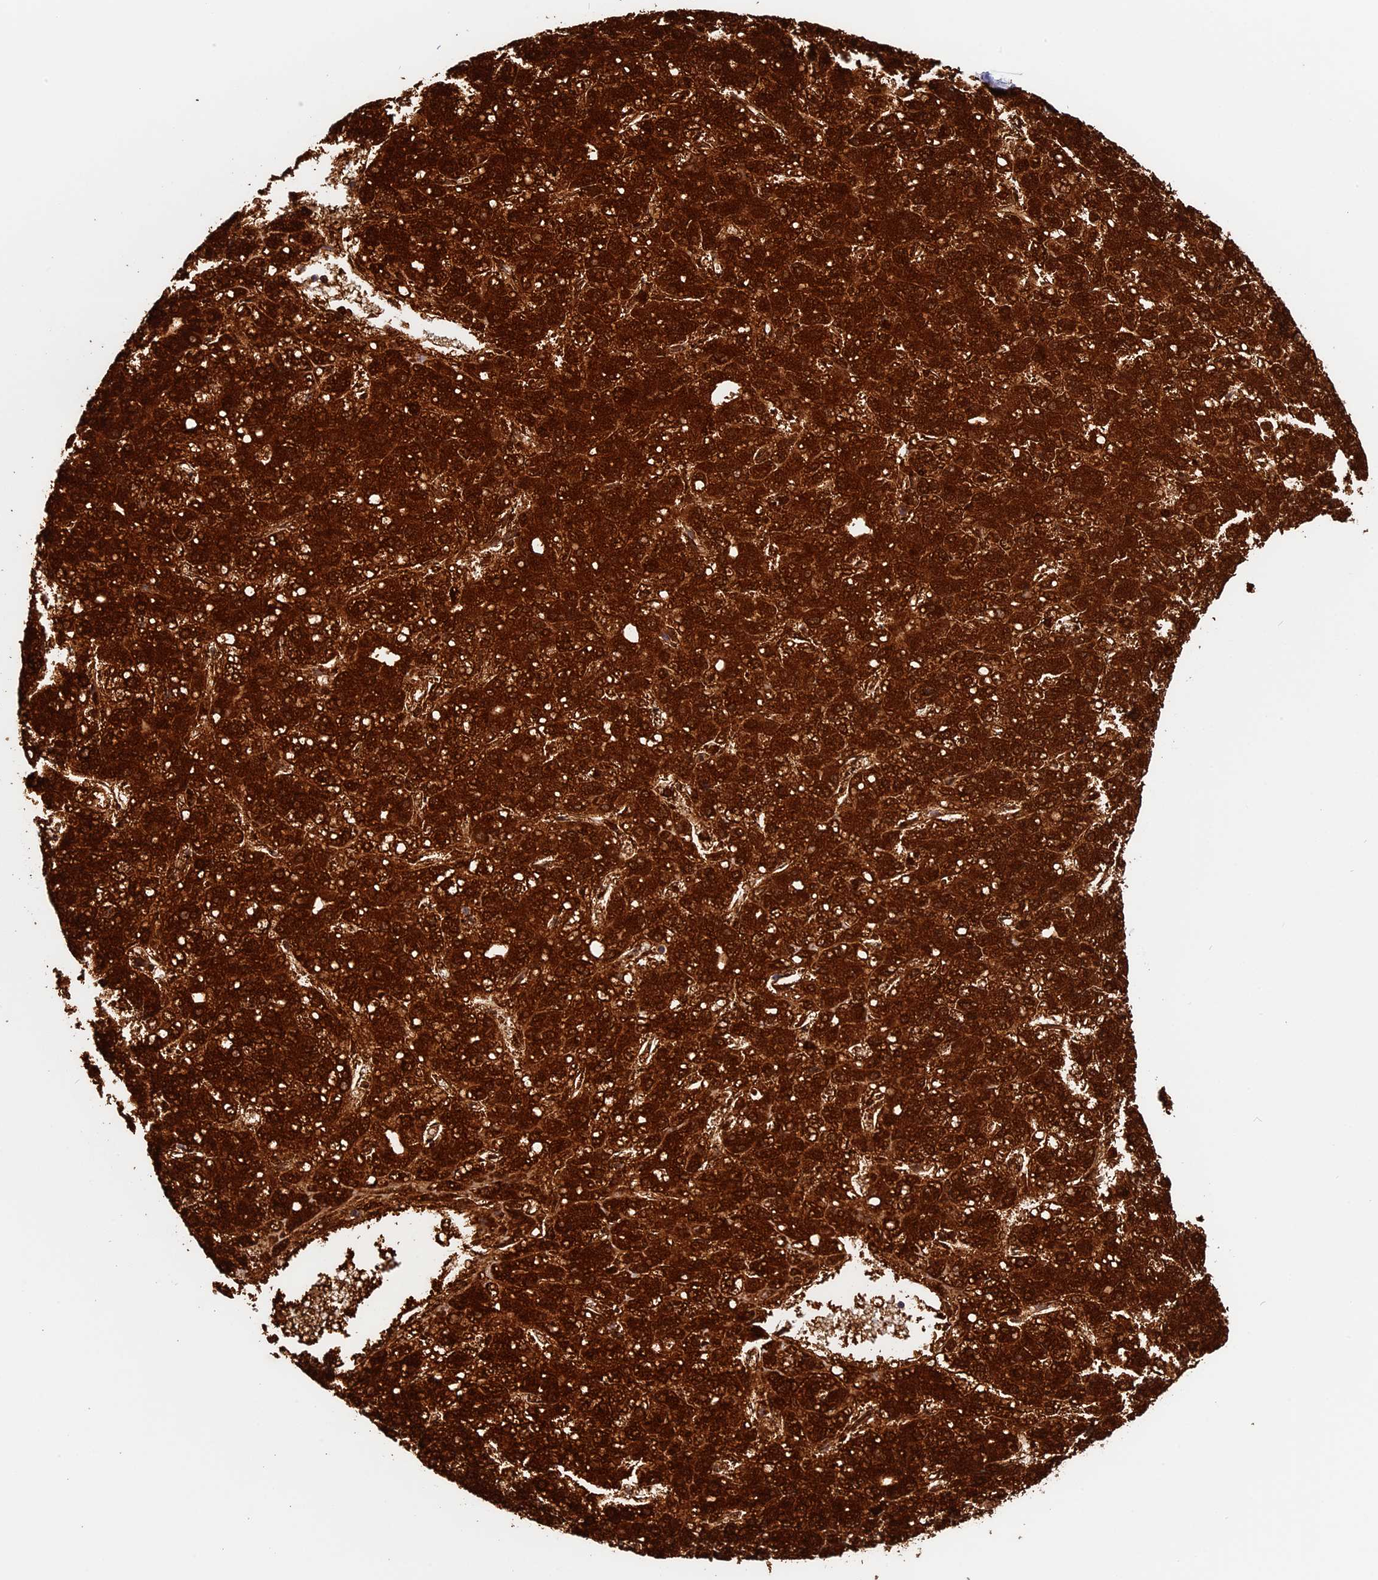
{"staining": {"intensity": "strong", "quantity": ">75%", "location": "cytoplasmic/membranous,nuclear"}, "tissue": "liver cancer", "cell_type": "Tumor cells", "image_type": "cancer", "snomed": [{"axis": "morphology", "description": "Carcinoma, Hepatocellular, NOS"}, {"axis": "topography", "description": "Liver"}], "caption": "Hepatocellular carcinoma (liver) tissue exhibits strong cytoplasmic/membranous and nuclear staining in about >75% of tumor cells", "gene": "ISOC2", "patient": {"sex": "male", "age": 67}}